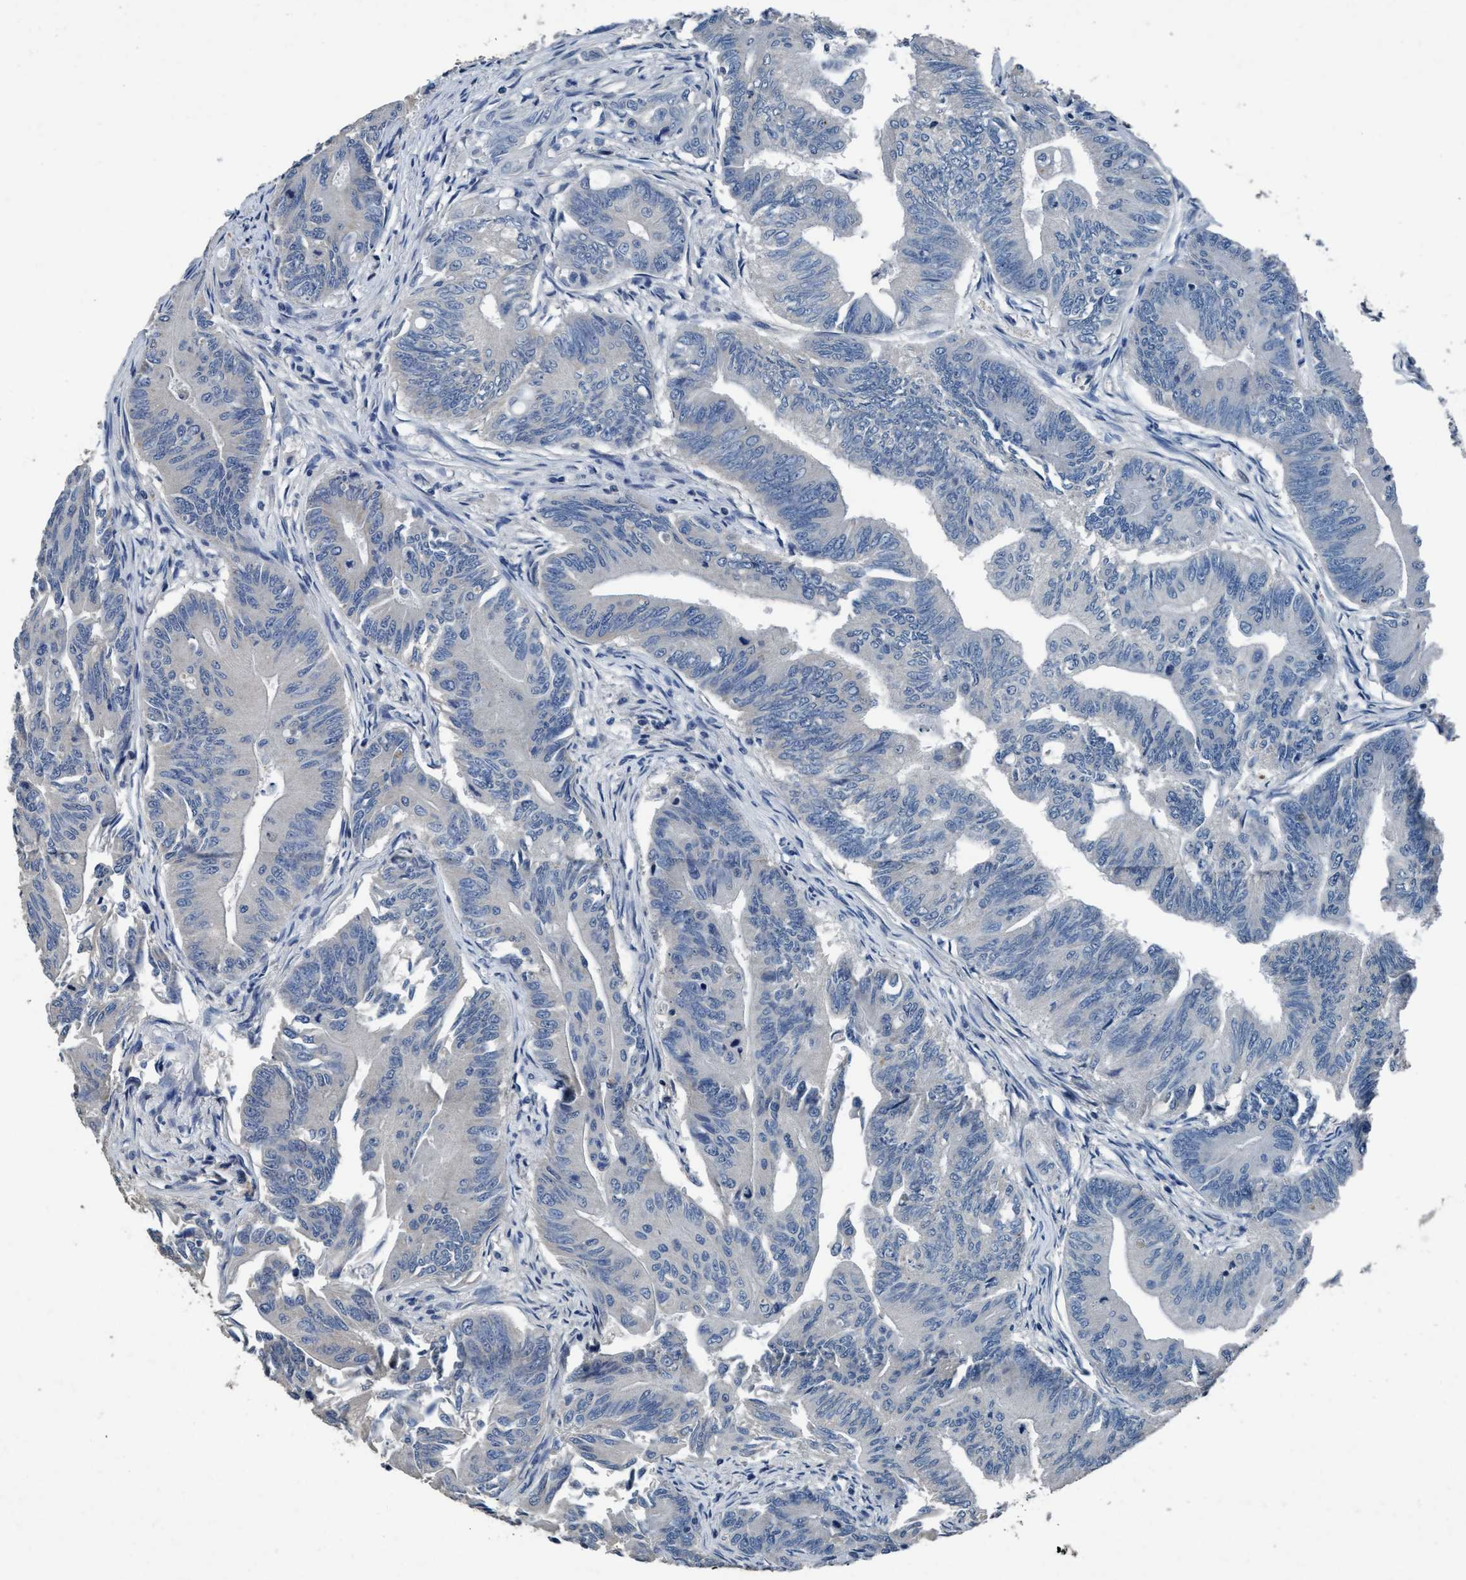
{"staining": {"intensity": "negative", "quantity": "none", "location": "none"}, "tissue": "colorectal cancer", "cell_type": "Tumor cells", "image_type": "cancer", "snomed": [{"axis": "morphology", "description": "Adenoma, NOS"}, {"axis": "morphology", "description": "Adenocarcinoma, NOS"}, {"axis": "topography", "description": "Colon"}], "caption": "A histopathology image of colorectal adenocarcinoma stained for a protein reveals no brown staining in tumor cells.", "gene": "ANKFN1", "patient": {"sex": "male", "age": 79}}